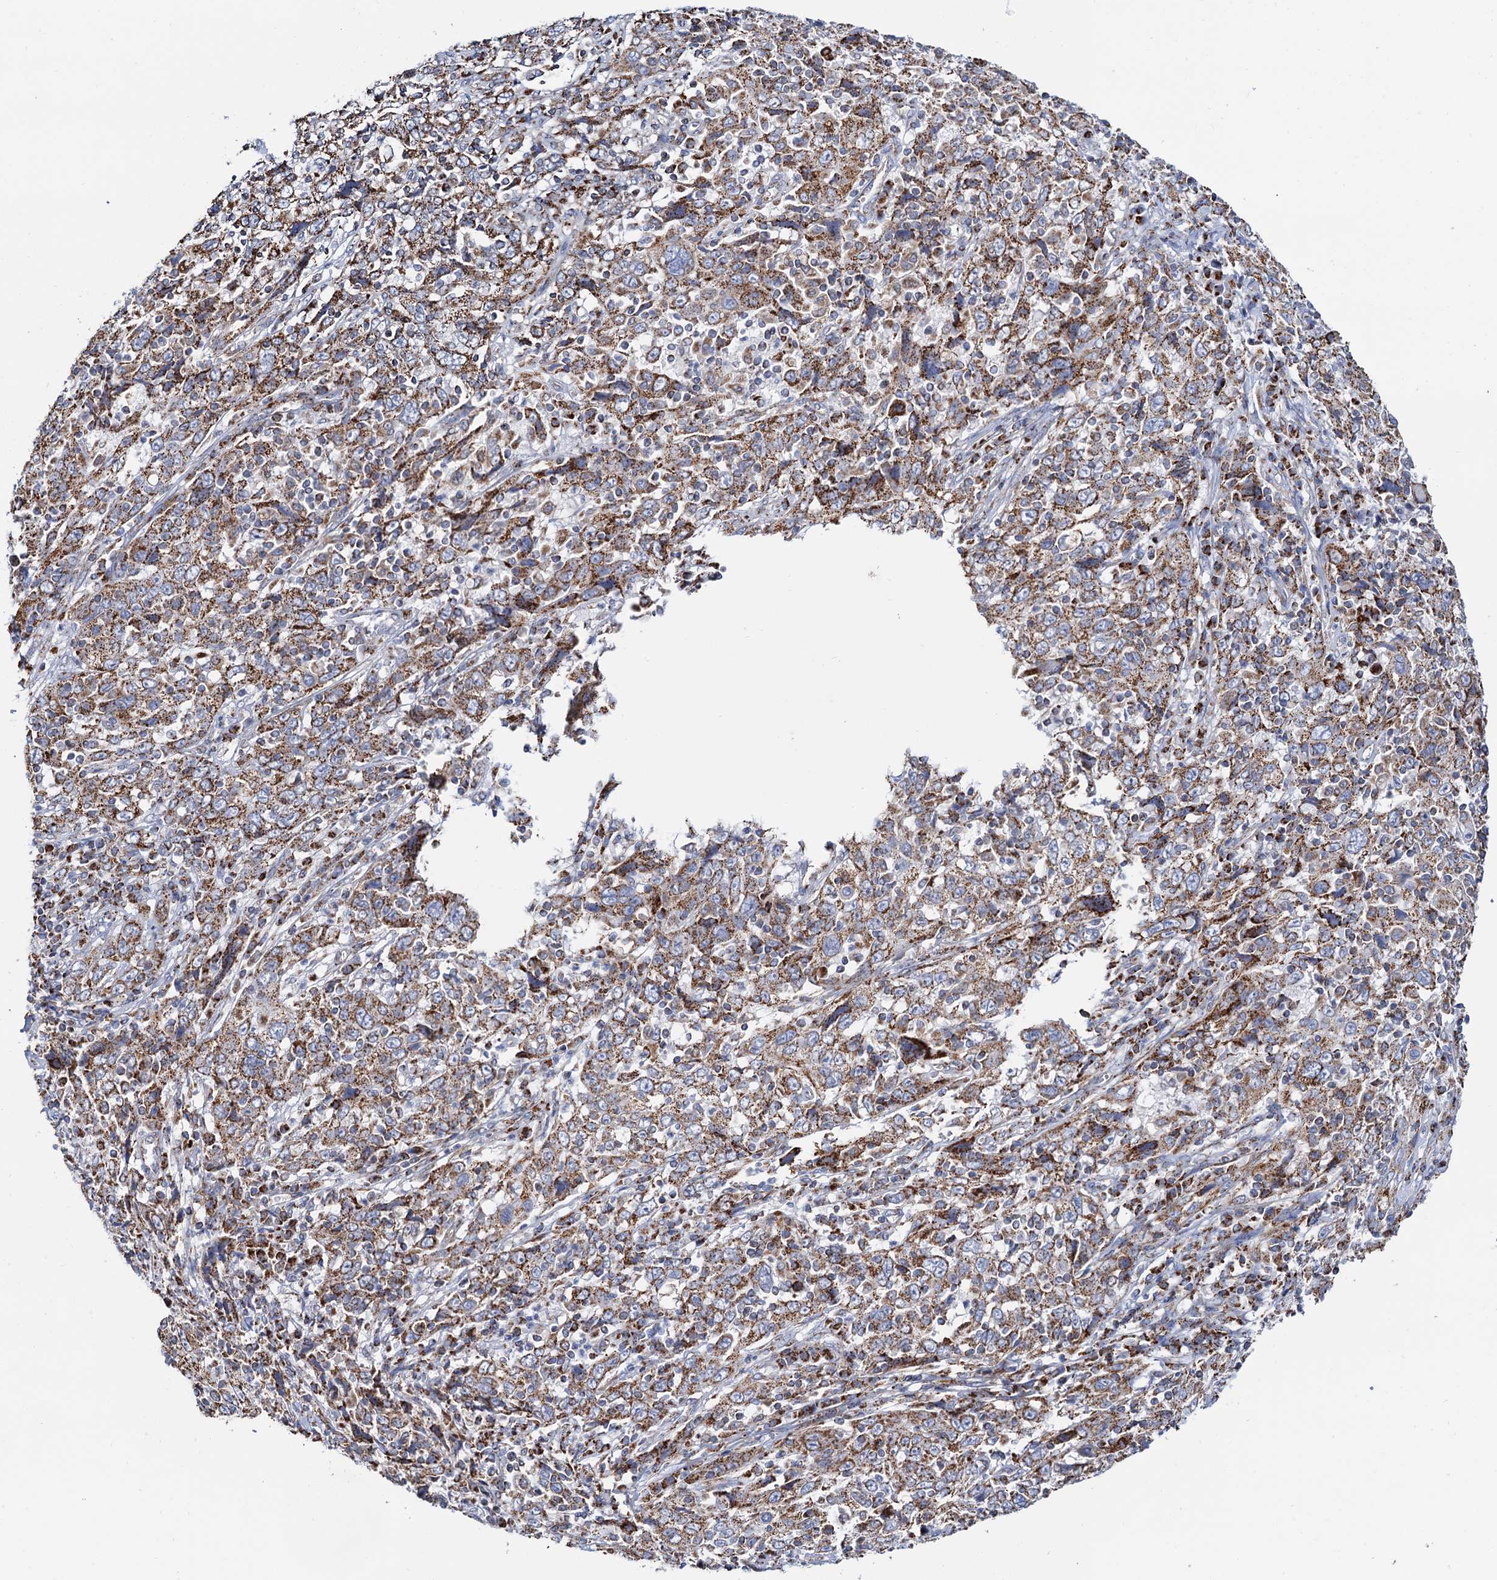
{"staining": {"intensity": "moderate", "quantity": ">75%", "location": "cytoplasmic/membranous"}, "tissue": "cervical cancer", "cell_type": "Tumor cells", "image_type": "cancer", "snomed": [{"axis": "morphology", "description": "Squamous cell carcinoma, NOS"}, {"axis": "topography", "description": "Cervix"}], "caption": "IHC of cervical cancer (squamous cell carcinoma) exhibits medium levels of moderate cytoplasmic/membranous expression in about >75% of tumor cells.", "gene": "C2CD3", "patient": {"sex": "female", "age": 46}}